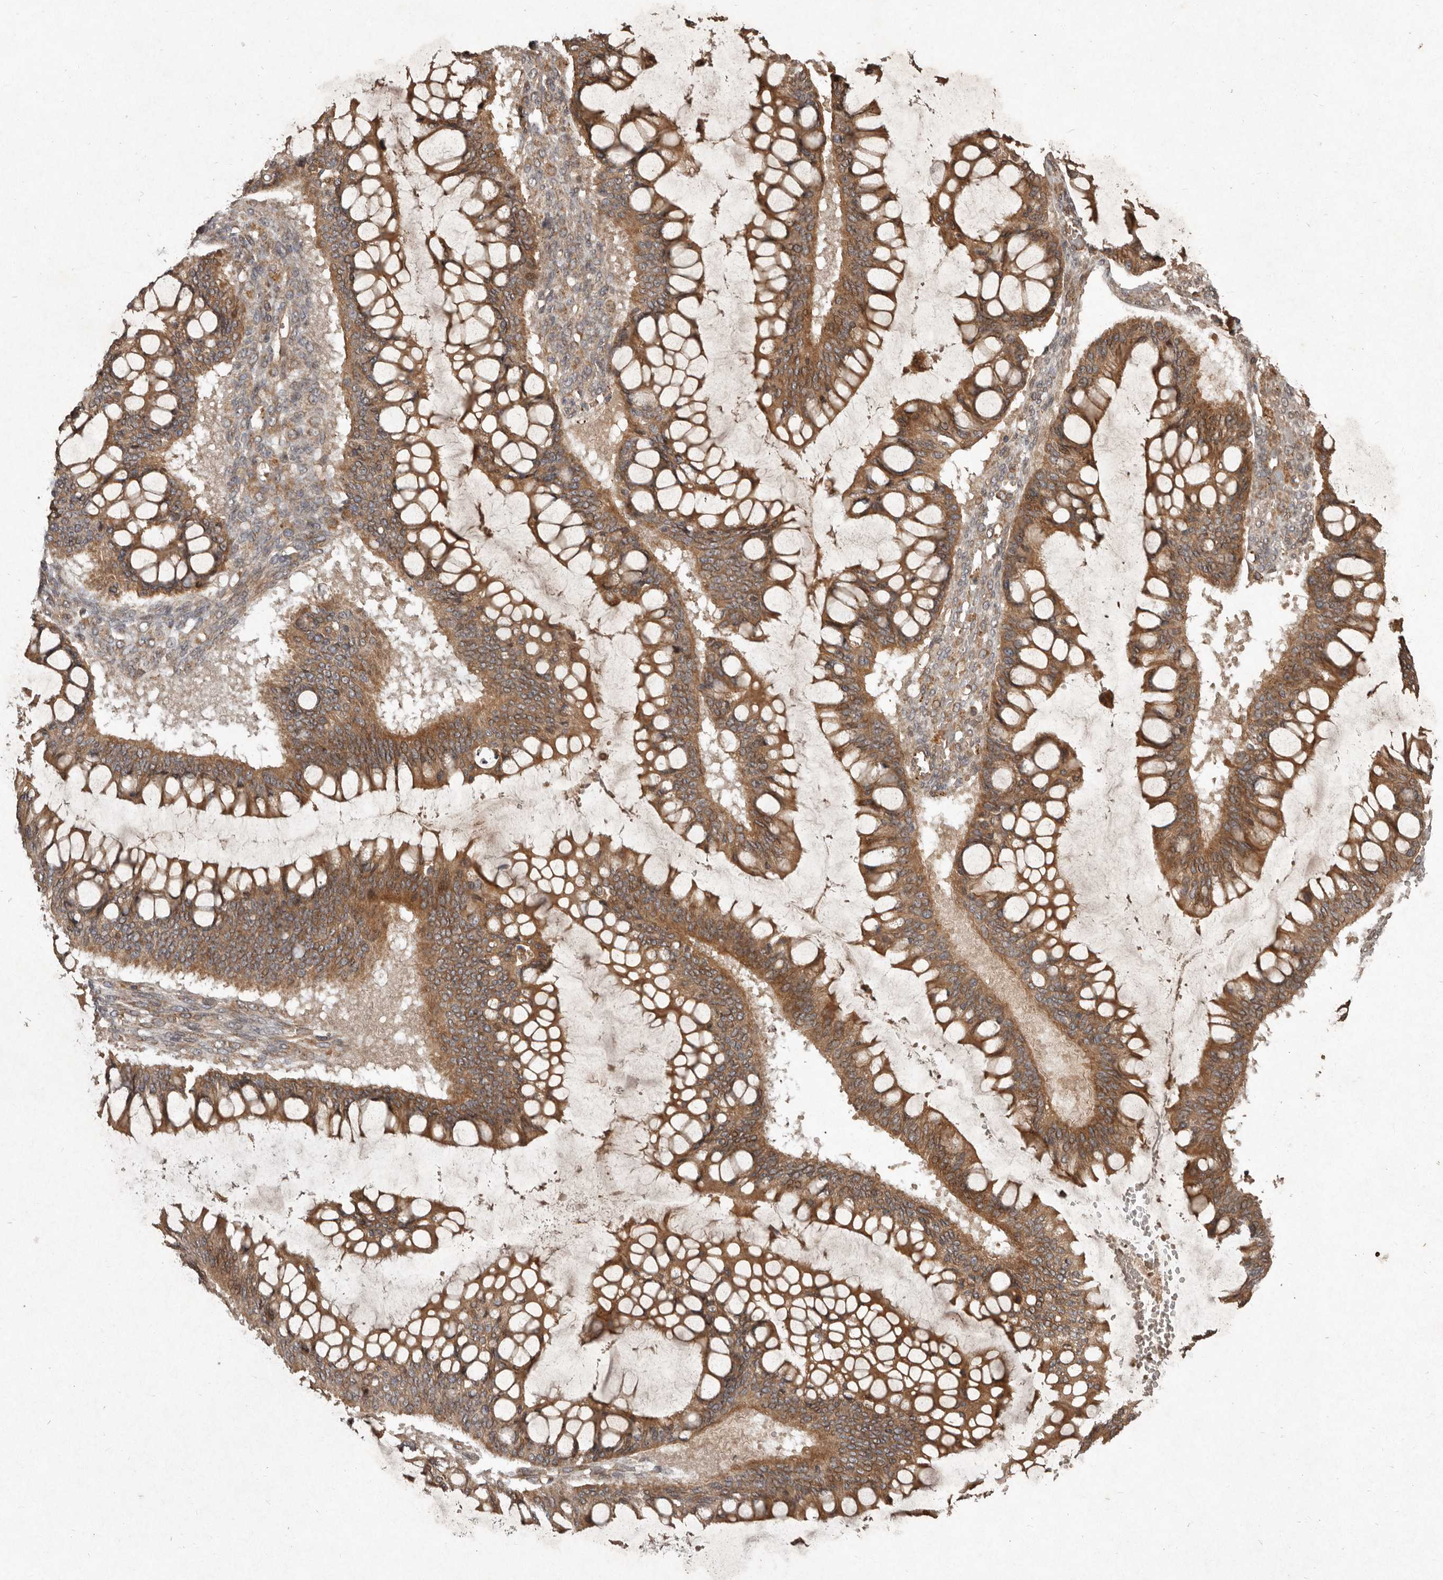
{"staining": {"intensity": "moderate", "quantity": ">75%", "location": "cytoplasmic/membranous"}, "tissue": "ovarian cancer", "cell_type": "Tumor cells", "image_type": "cancer", "snomed": [{"axis": "morphology", "description": "Cystadenocarcinoma, mucinous, NOS"}, {"axis": "topography", "description": "Ovary"}], "caption": "The micrograph reveals a brown stain indicating the presence of a protein in the cytoplasmic/membranous of tumor cells in ovarian cancer (mucinous cystadenocarcinoma). (Stains: DAB in brown, nuclei in blue, Microscopy: brightfield microscopy at high magnification).", "gene": "SEMA3A", "patient": {"sex": "female", "age": 73}}